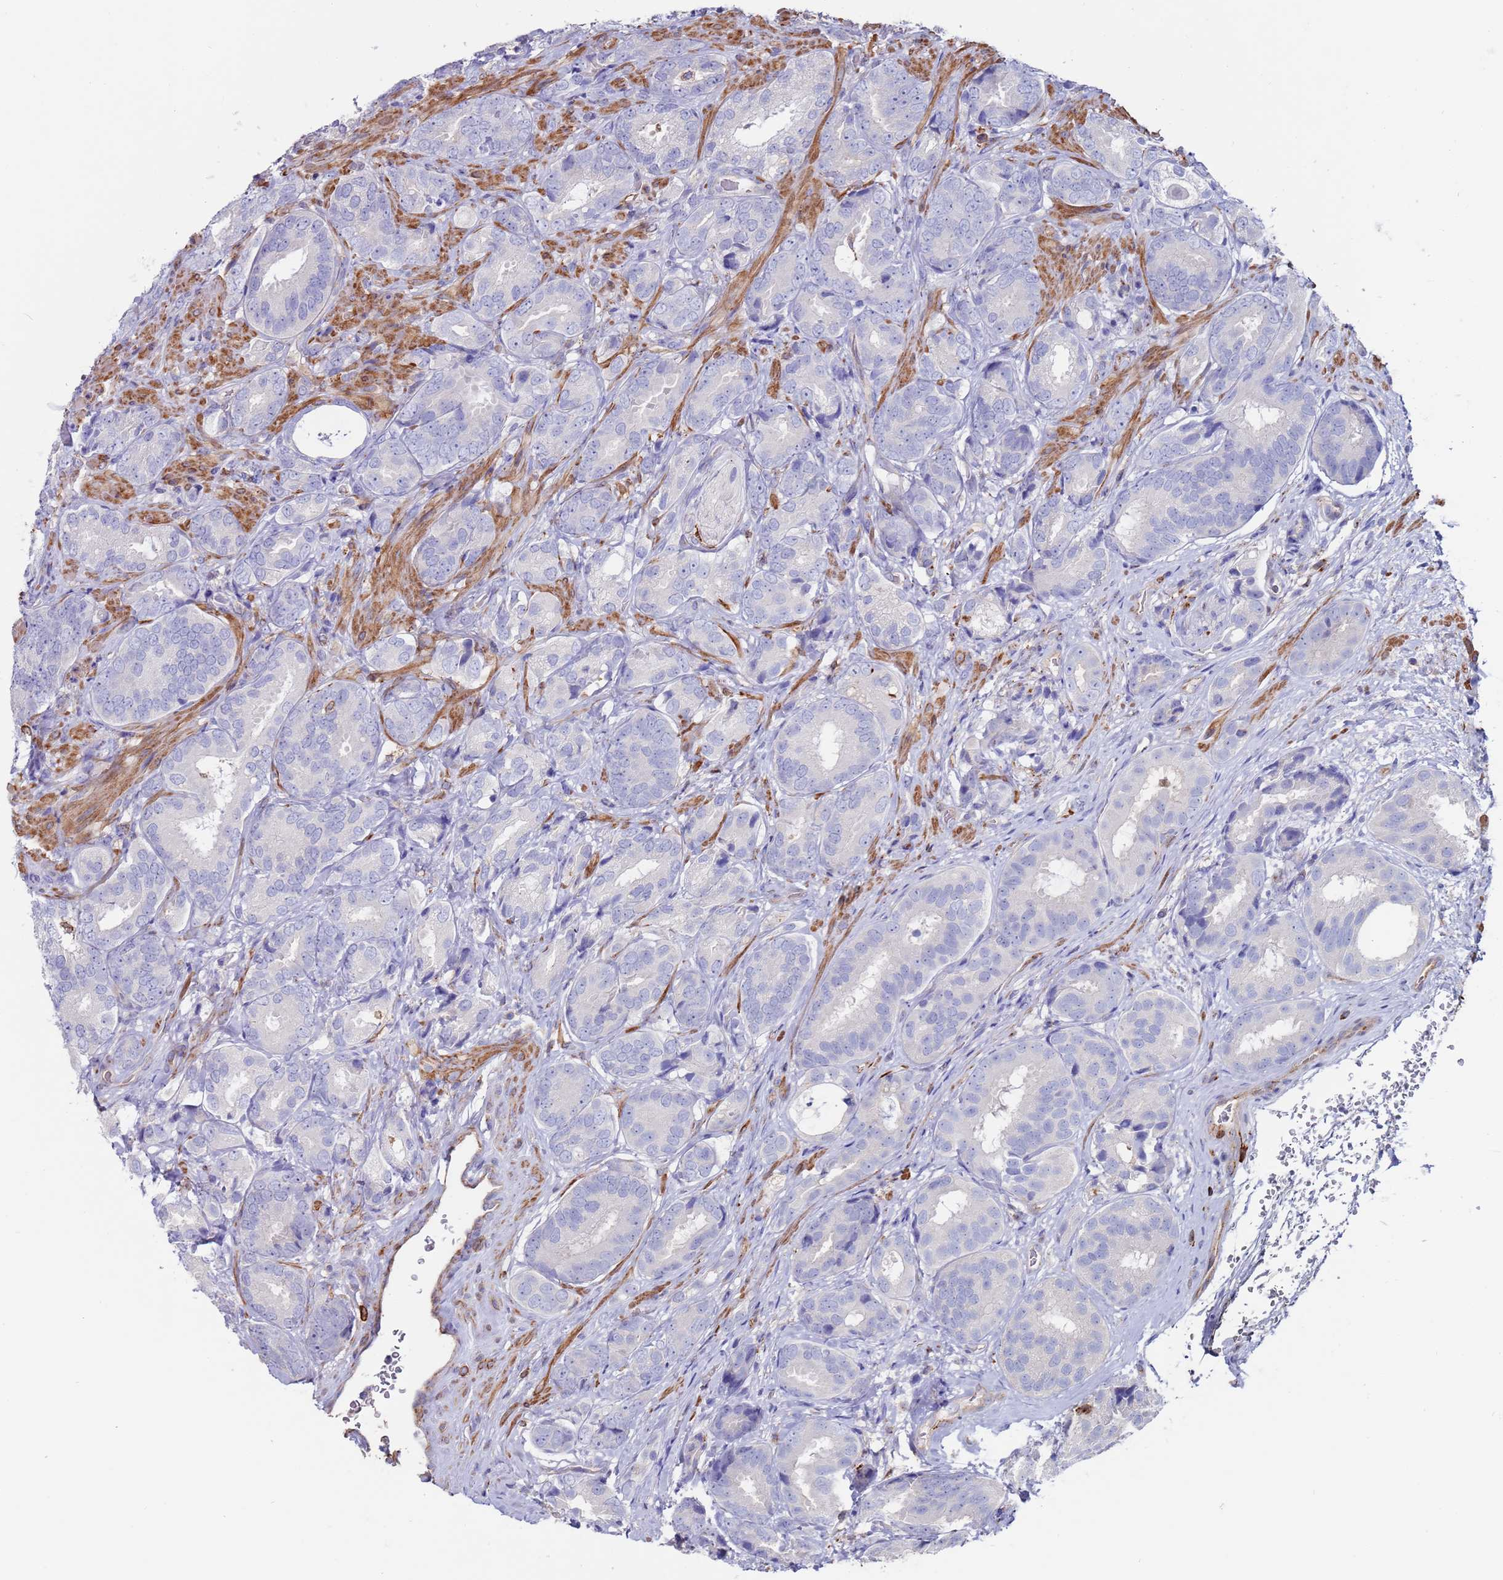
{"staining": {"intensity": "negative", "quantity": "none", "location": "none"}, "tissue": "prostate cancer", "cell_type": "Tumor cells", "image_type": "cancer", "snomed": [{"axis": "morphology", "description": "Adenocarcinoma, High grade"}, {"axis": "topography", "description": "Prostate"}], "caption": "A high-resolution micrograph shows immunohistochemistry staining of high-grade adenocarcinoma (prostate), which demonstrates no significant expression in tumor cells.", "gene": "GREB1L", "patient": {"sex": "male", "age": 71}}